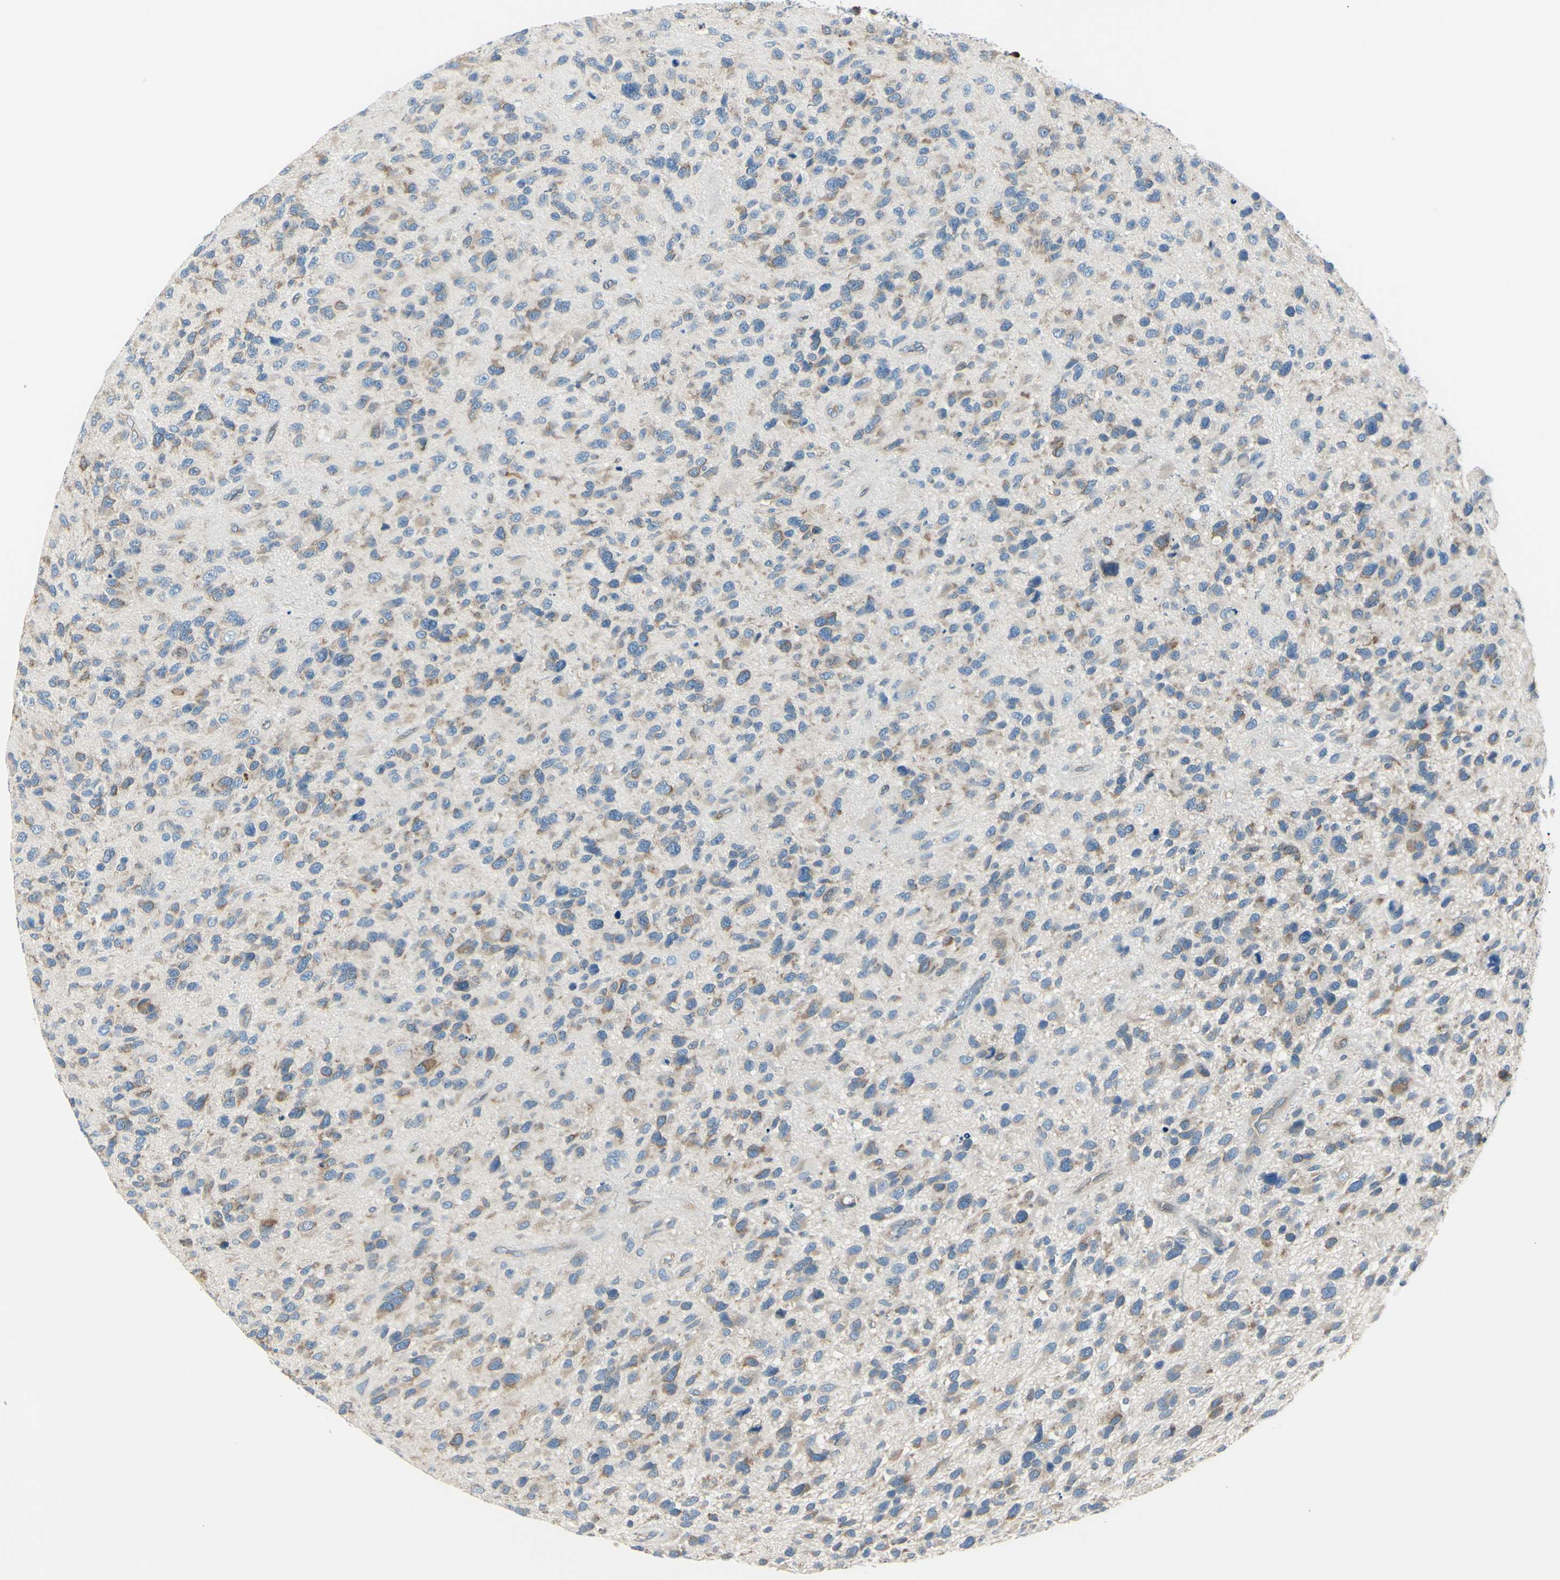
{"staining": {"intensity": "moderate", "quantity": "25%-75%", "location": "cytoplasmic/membranous"}, "tissue": "glioma", "cell_type": "Tumor cells", "image_type": "cancer", "snomed": [{"axis": "morphology", "description": "Glioma, malignant, High grade"}, {"axis": "topography", "description": "Brain"}], "caption": "The photomicrograph demonstrates staining of glioma, revealing moderate cytoplasmic/membranous protein staining (brown color) within tumor cells.", "gene": "SELENOS", "patient": {"sex": "female", "age": 58}}